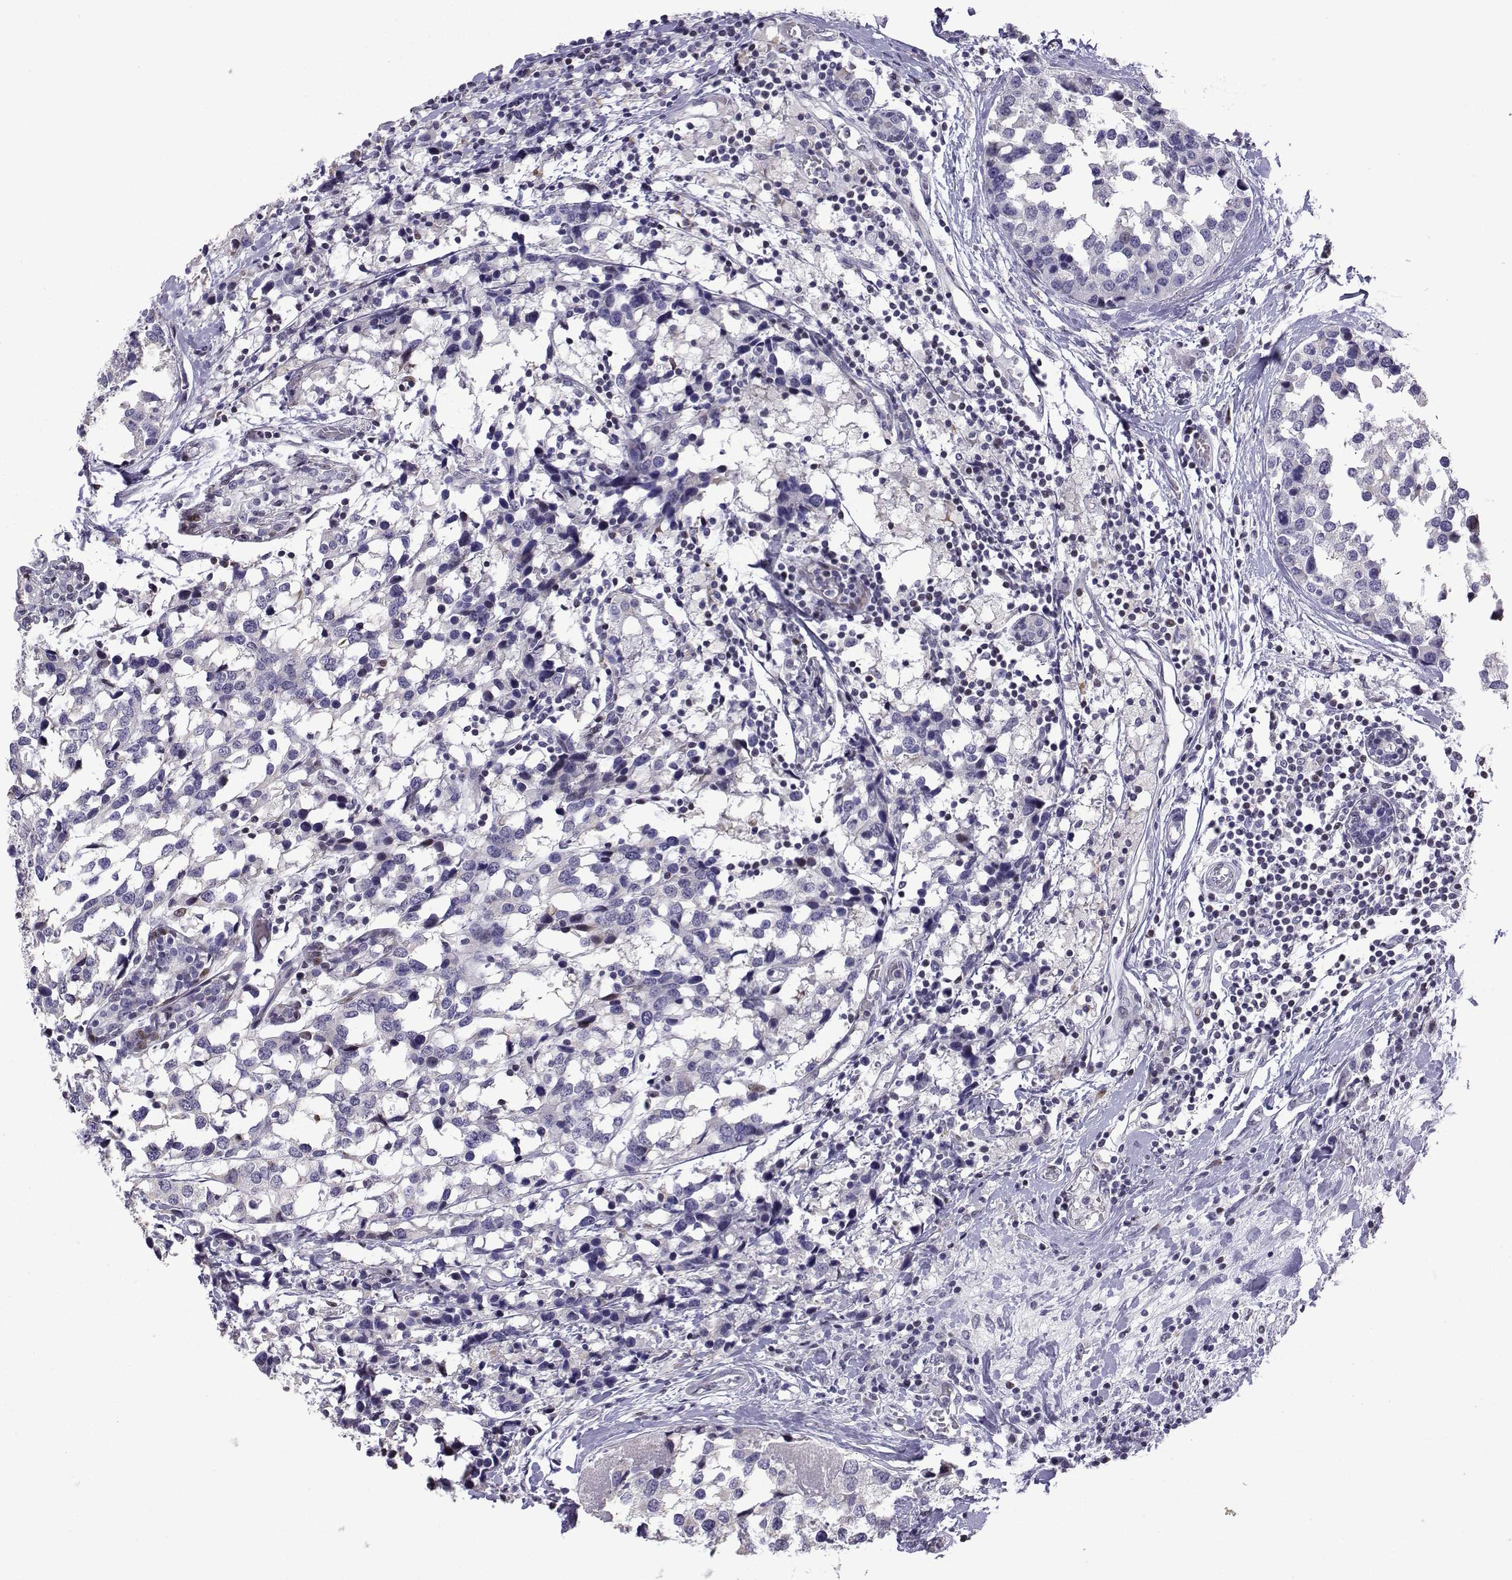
{"staining": {"intensity": "negative", "quantity": "none", "location": "none"}, "tissue": "breast cancer", "cell_type": "Tumor cells", "image_type": "cancer", "snomed": [{"axis": "morphology", "description": "Lobular carcinoma"}, {"axis": "topography", "description": "Breast"}], "caption": "High power microscopy photomicrograph of an immunohistochemistry (IHC) image of lobular carcinoma (breast), revealing no significant staining in tumor cells. (DAB IHC visualized using brightfield microscopy, high magnification).", "gene": "CFAP70", "patient": {"sex": "female", "age": 59}}